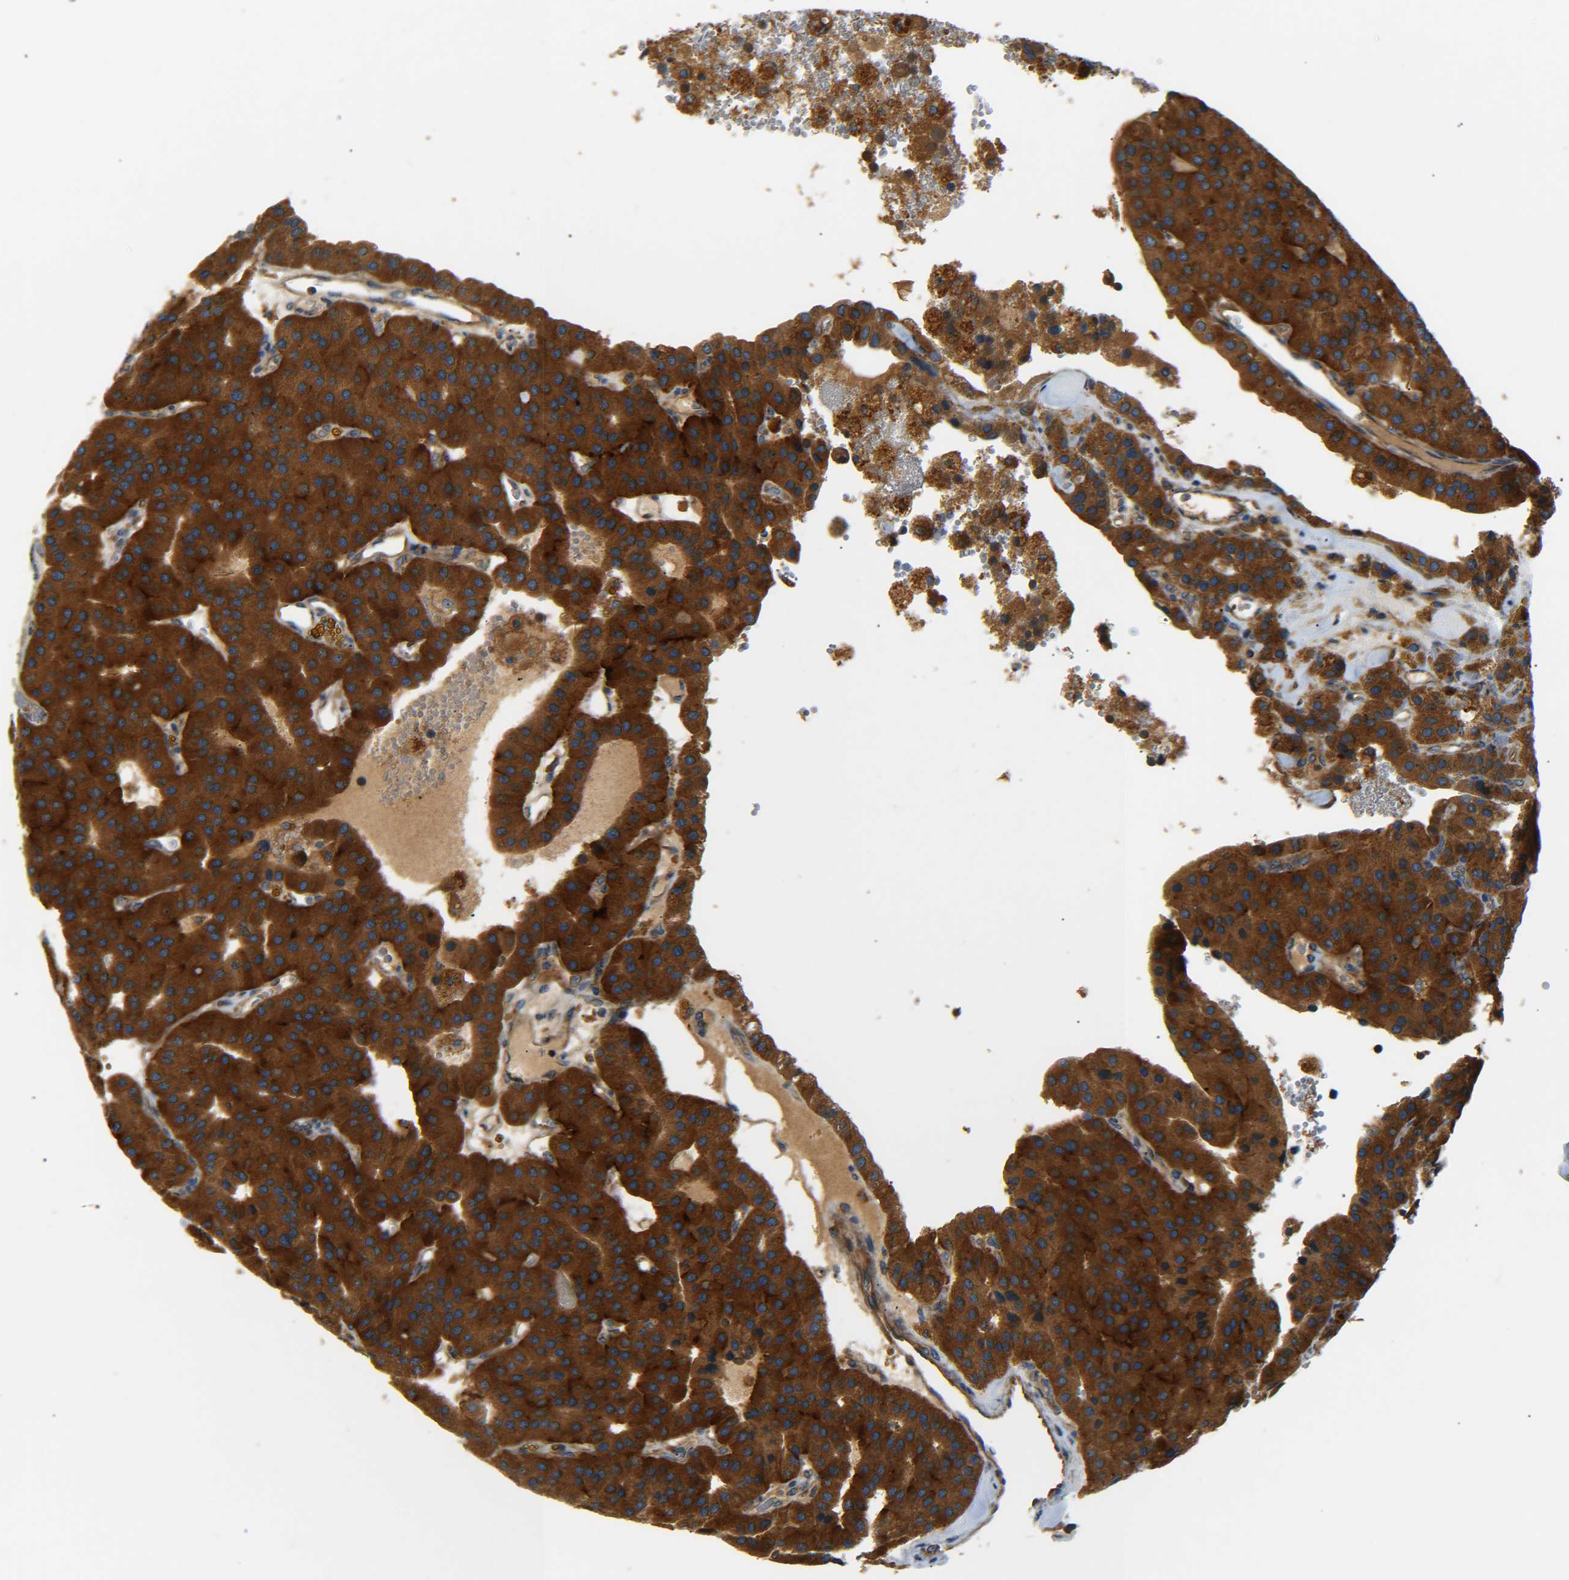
{"staining": {"intensity": "strong", "quantity": ">75%", "location": "cytoplasmic/membranous"}, "tissue": "parathyroid gland", "cell_type": "Glandular cells", "image_type": "normal", "snomed": [{"axis": "morphology", "description": "Normal tissue, NOS"}, {"axis": "morphology", "description": "Adenoma, NOS"}, {"axis": "topography", "description": "Parathyroid gland"}], "caption": "Strong cytoplasmic/membranous positivity for a protein is present in about >75% of glandular cells of normal parathyroid gland using IHC.", "gene": "LRCH3", "patient": {"sex": "female", "age": 86}}